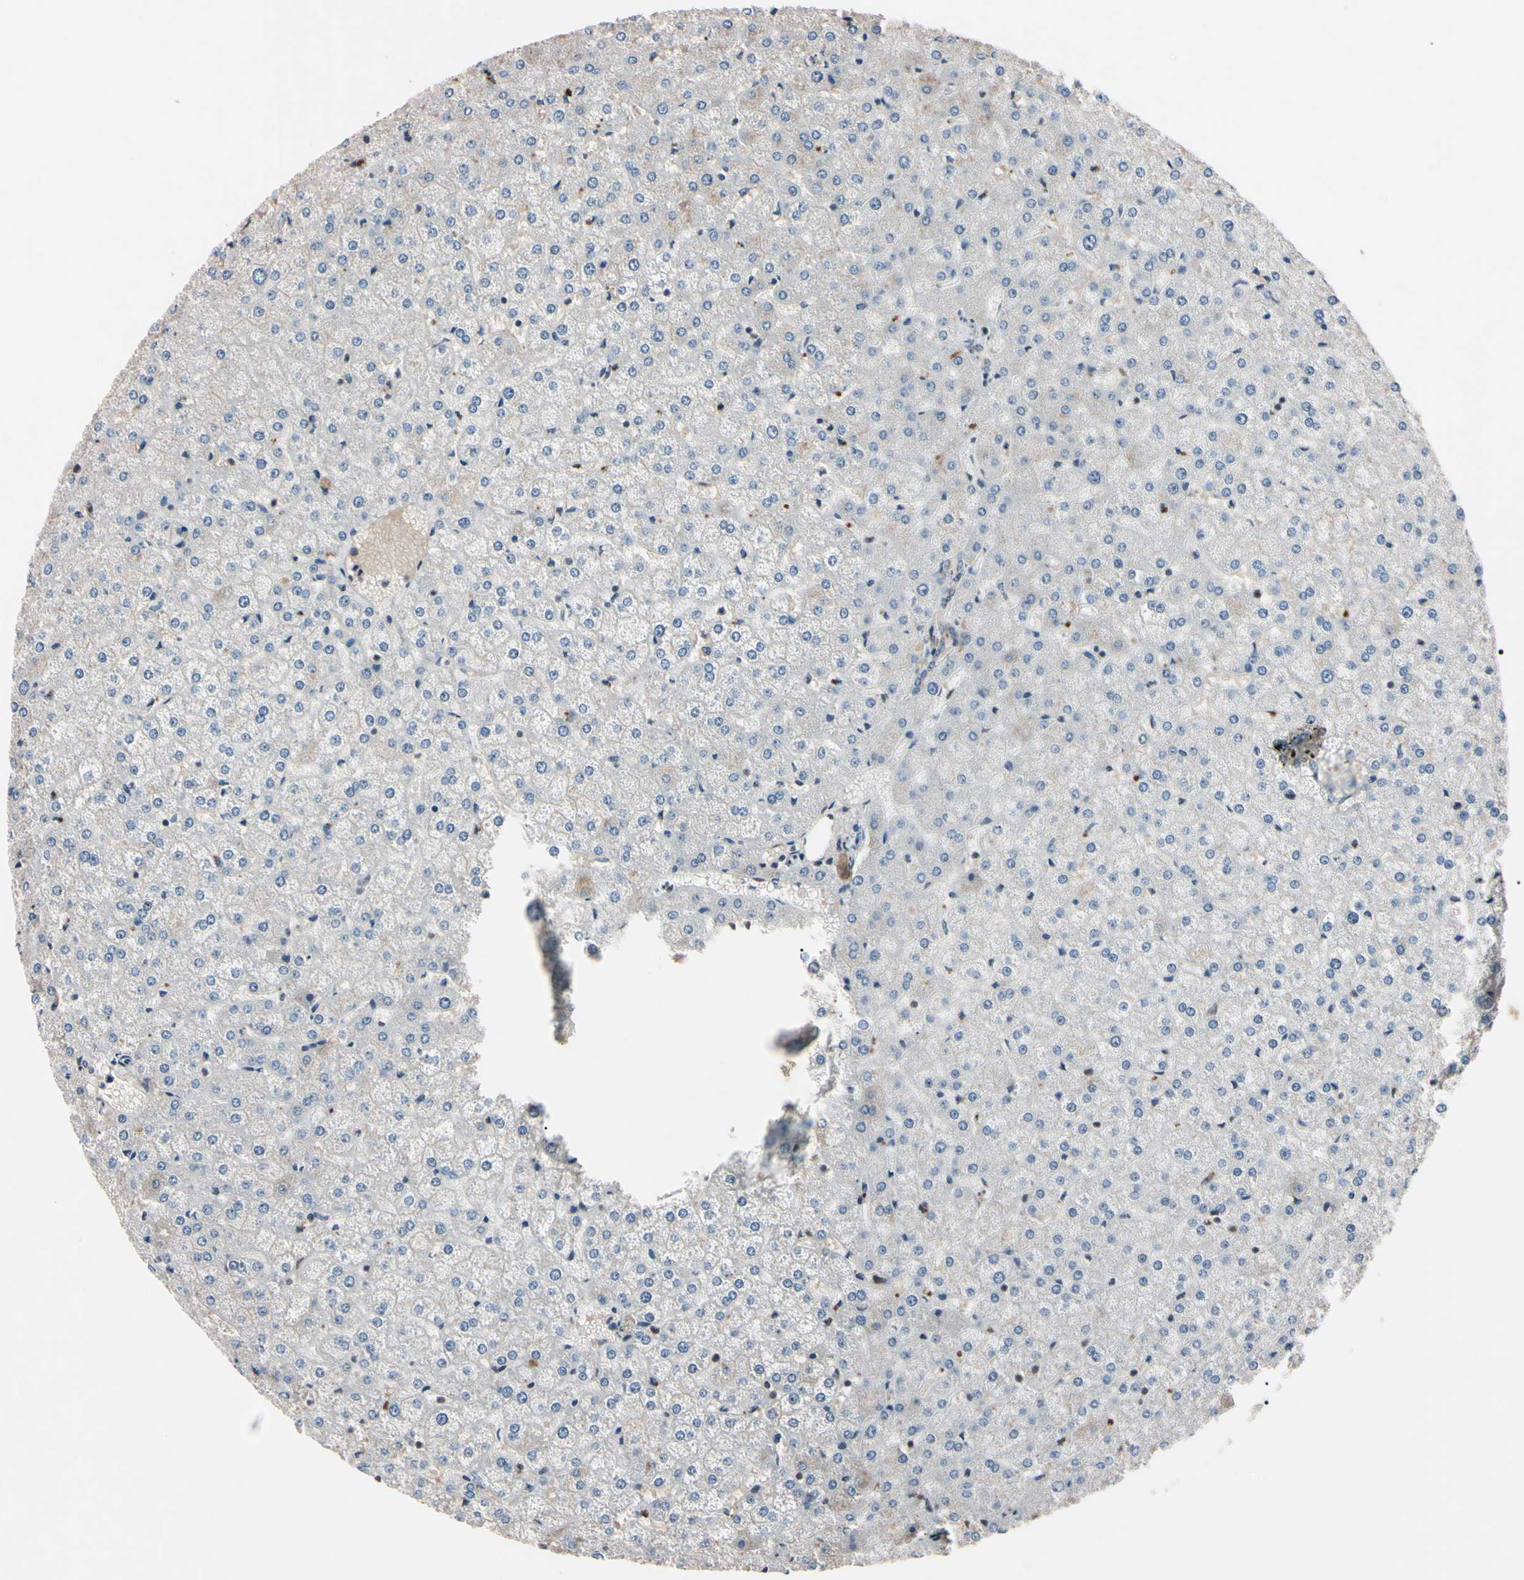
{"staining": {"intensity": "negative", "quantity": "none", "location": "none"}, "tissue": "liver", "cell_type": "Cholangiocytes", "image_type": "normal", "snomed": [{"axis": "morphology", "description": "Normal tissue, NOS"}, {"axis": "topography", "description": "Liver"}], "caption": "A high-resolution image shows immunohistochemistry (IHC) staining of benign liver, which reveals no significant positivity in cholangiocytes. (Brightfield microscopy of DAB (3,3'-diaminobenzidine) immunohistochemistry (IHC) at high magnification).", "gene": "YY1", "patient": {"sex": "female", "age": 32}}